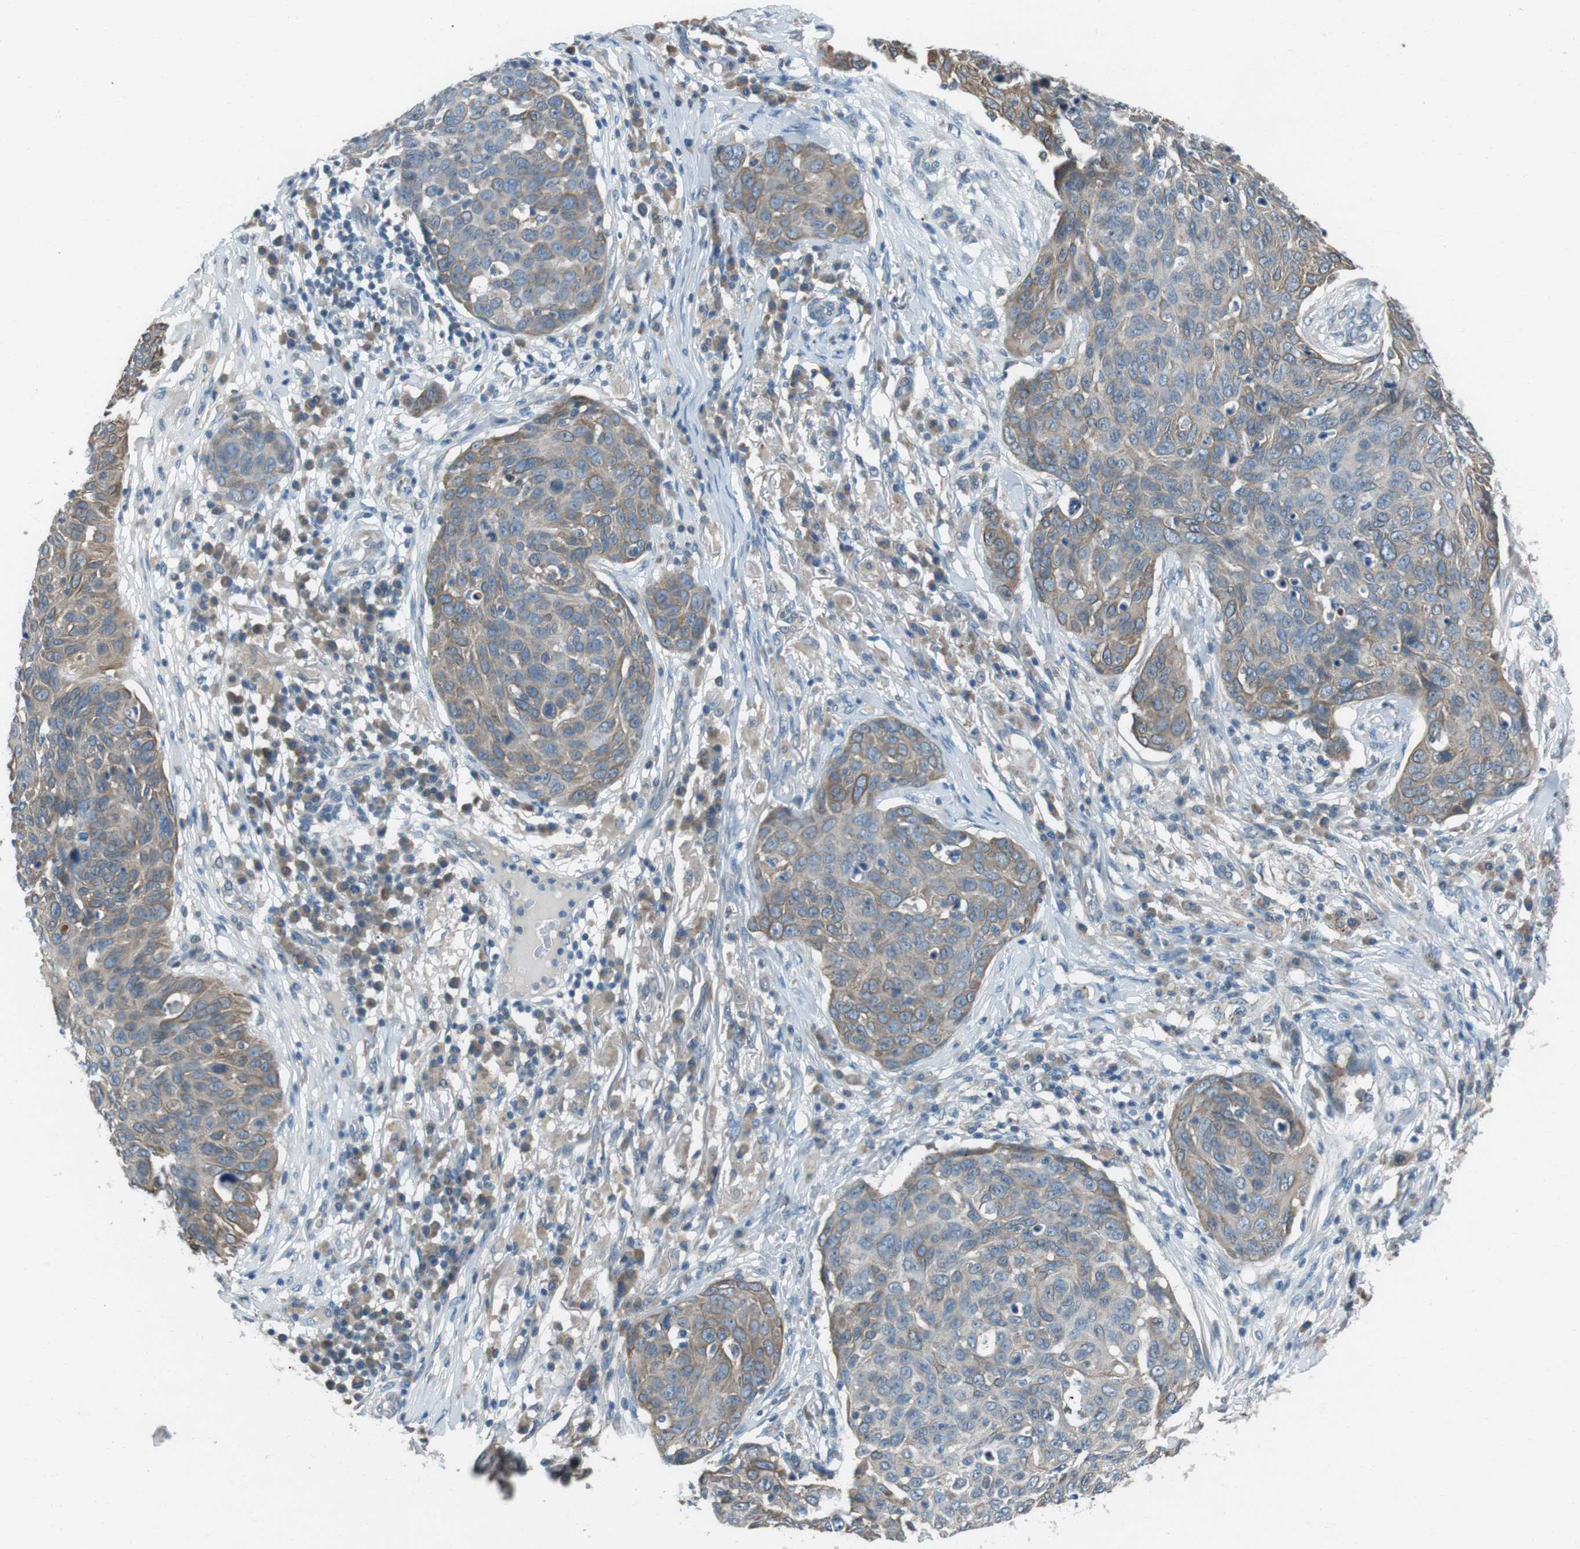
{"staining": {"intensity": "weak", "quantity": "25%-75%", "location": "cytoplasmic/membranous"}, "tissue": "skin cancer", "cell_type": "Tumor cells", "image_type": "cancer", "snomed": [{"axis": "morphology", "description": "Squamous cell carcinoma in situ, NOS"}, {"axis": "morphology", "description": "Squamous cell carcinoma, NOS"}, {"axis": "topography", "description": "Skin"}], "caption": "Approximately 25%-75% of tumor cells in skin cancer (squamous cell carcinoma in situ) exhibit weak cytoplasmic/membranous protein expression as visualized by brown immunohistochemical staining.", "gene": "FAM3B", "patient": {"sex": "male", "age": 93}}